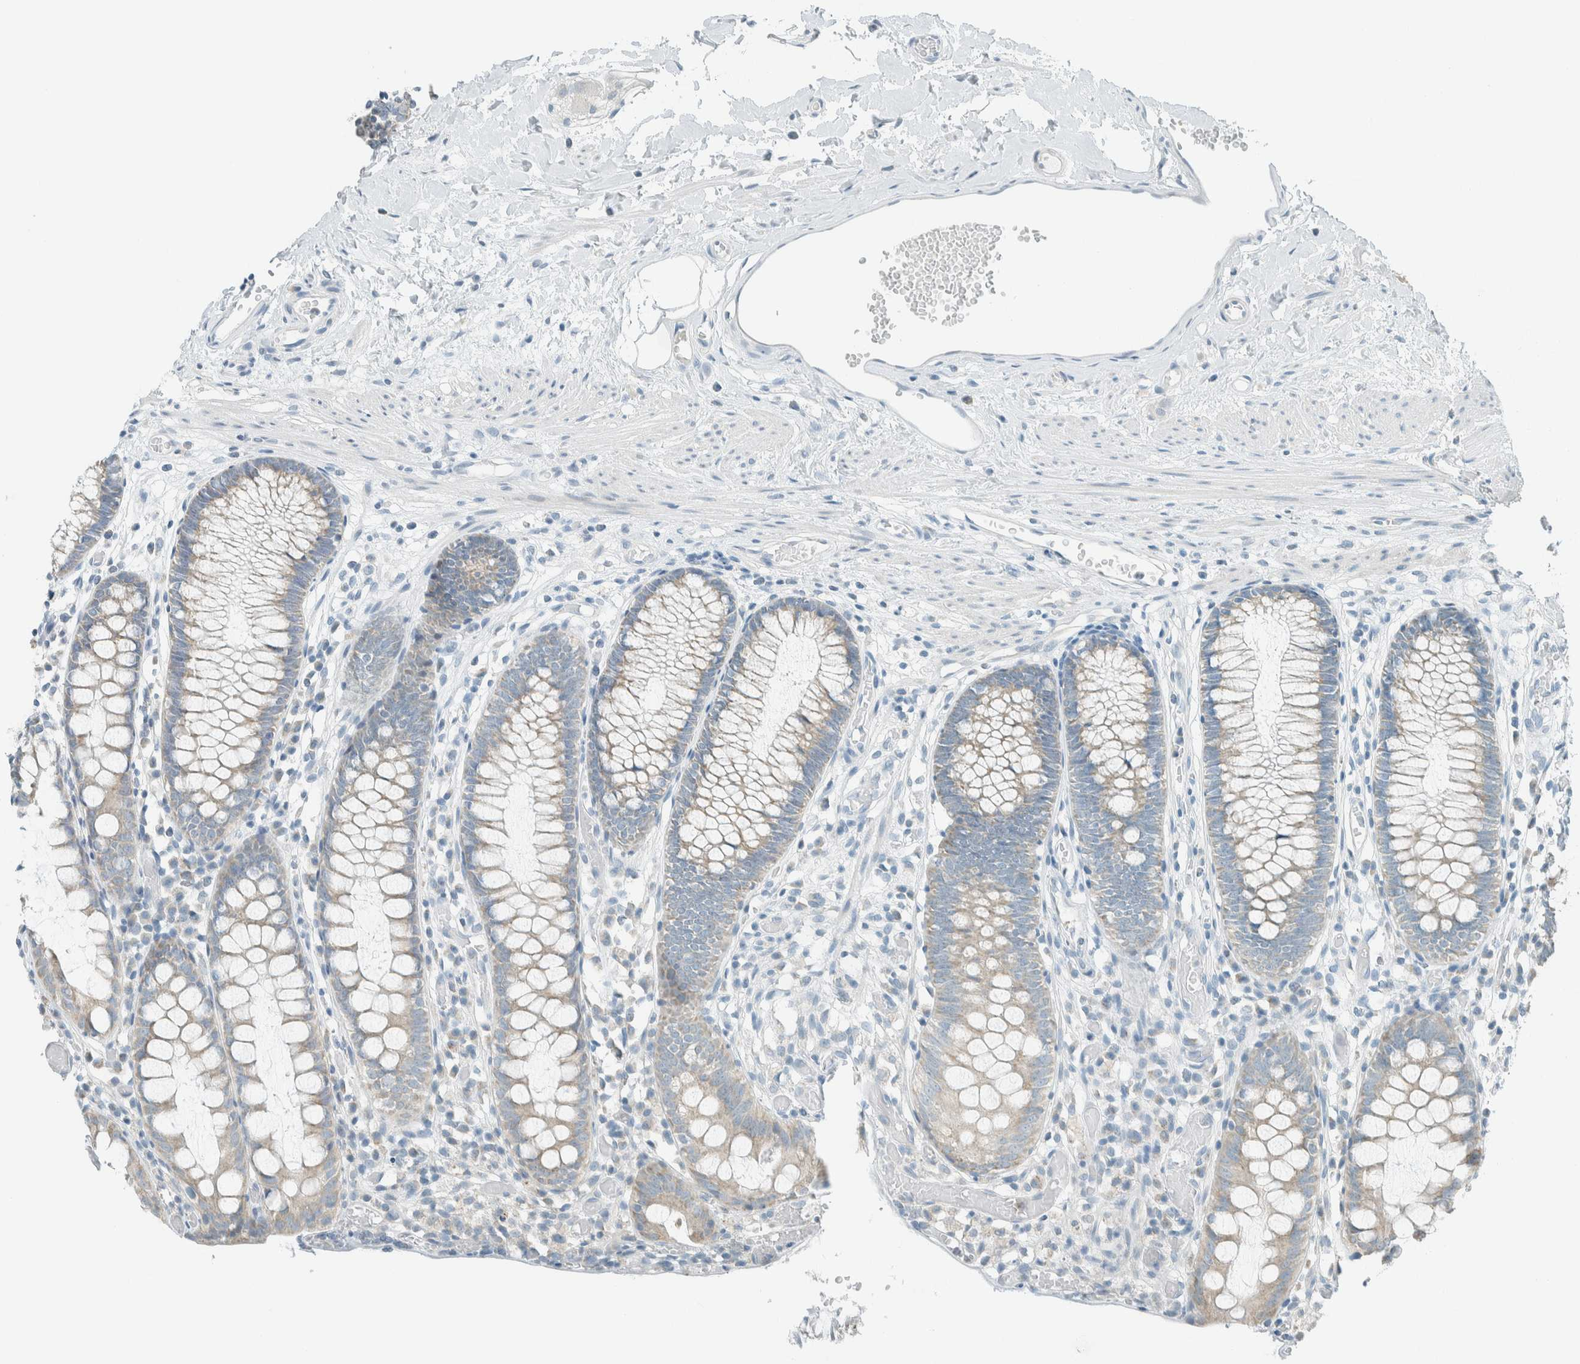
{"staining": {"intensity": "negative", "quantity": "none", "location": "none"}, "tissue": "colon", "cell_type": "Endothelial cells", "image_type": "normal", "snomed": [{"axis": "morphology", "description": "Normal tissue, NOS"}, {"axis": "topography", "description": "Colon"}], "caption": "Benign colon was stained to show a protein in brown. There is no significant expression in endothelial cells. (Stains: DAB (3,3'-diaminobenzidine) immunohistochemistry with hematoxylin counter stain, Microscopy: brightfield microscopy at high magnification).", "gene": "AARSD1", "patient": {"sex": "male", "age": 14}}